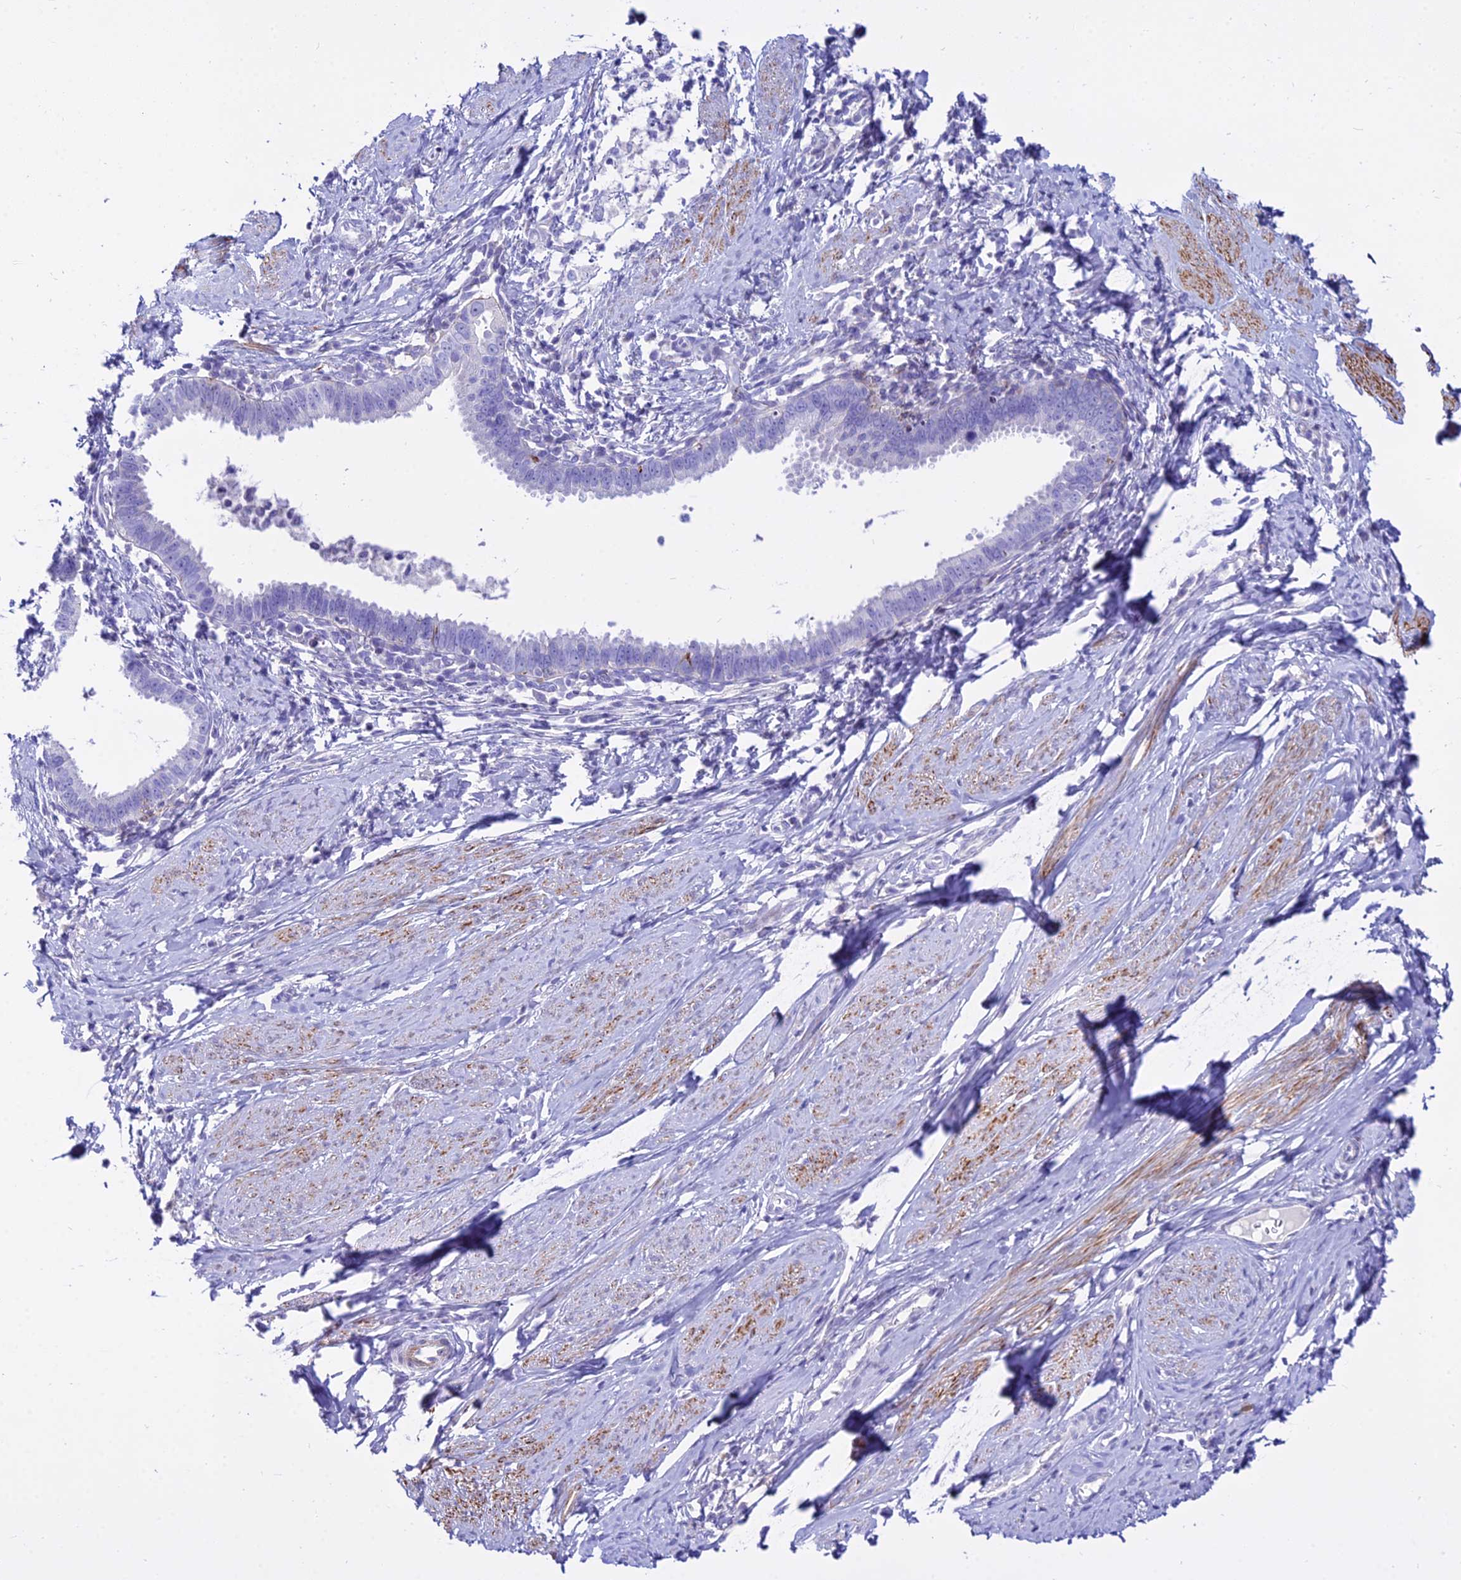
{"staining": {"intensity": "negative", "quantity": "none", "location": "none"}, "tissue": "cervical cancer", "cell_type": "Tumor cells", "image_type": "cancer", "snomed": [{"axis": "morphology", "description": "Adenocarcinoma, NOS"}, {"axis": "topography", "description": "Cervix"}], "caption": "High power microscopy histopathology image of an immunohistochemistry photomicrograph of cervical cancer, revealing no significant staining in tumor cells.", "gene": "DLX1", "patient": {"sex": "female", "age": 36}}